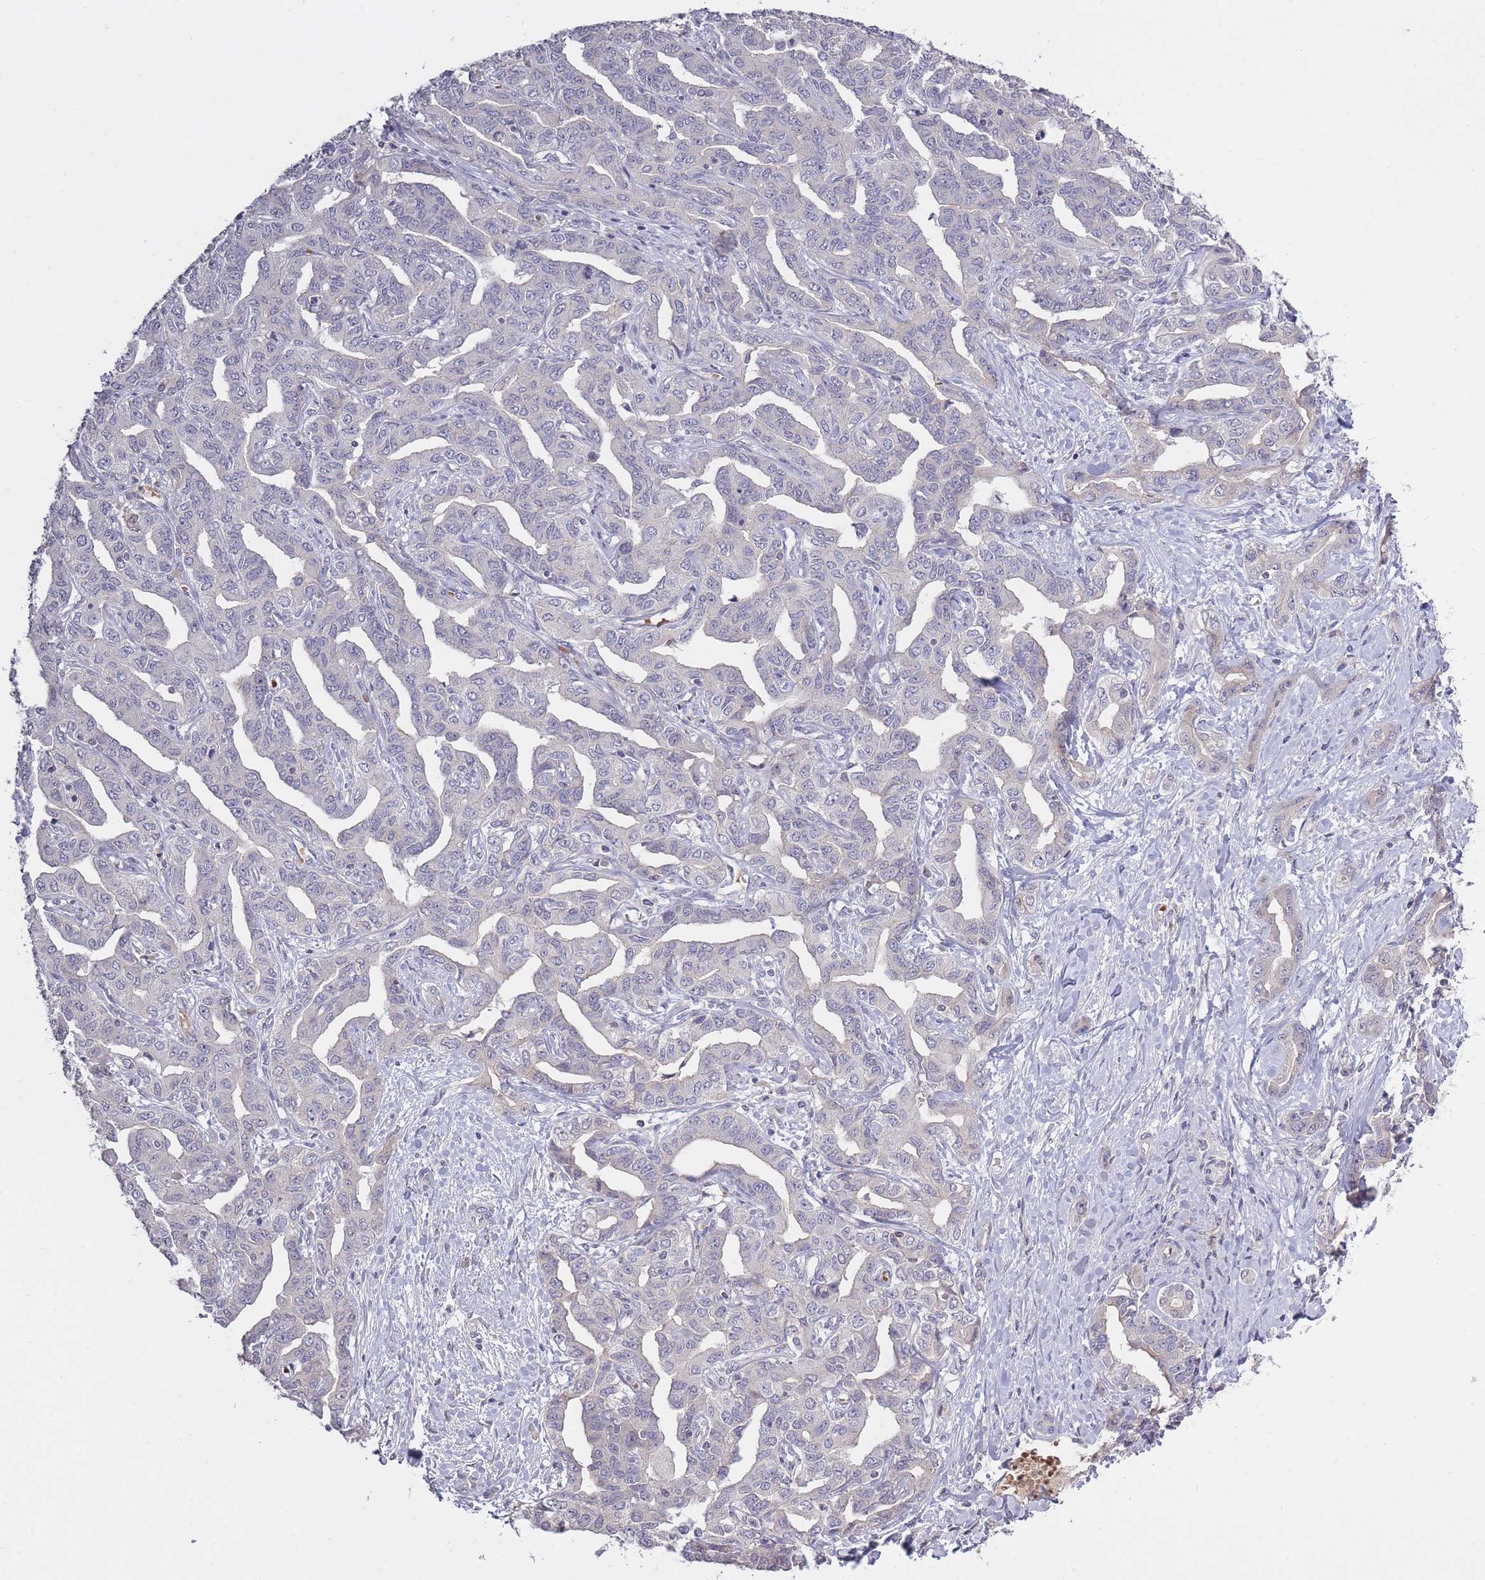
{"staining": {"intensity": "negative", "quantity": "none", "location": "none"}, "tissue": "liver cancer", "cell_type": "Tumor cells", "image_type": "cancer", "snomed": [{"axis": "morphology", "description": "Cholangiocarcinoma"}, {"axis": "topography", "description": "Liver"}], "caption": "A photomicrograph of liver cancer (cholangiocarcinoma) stained for a protein displays no brown staining in tumor cells.", "gene": "ADCYAP1R1", "patient": {"sex": "male", "age": 59}}